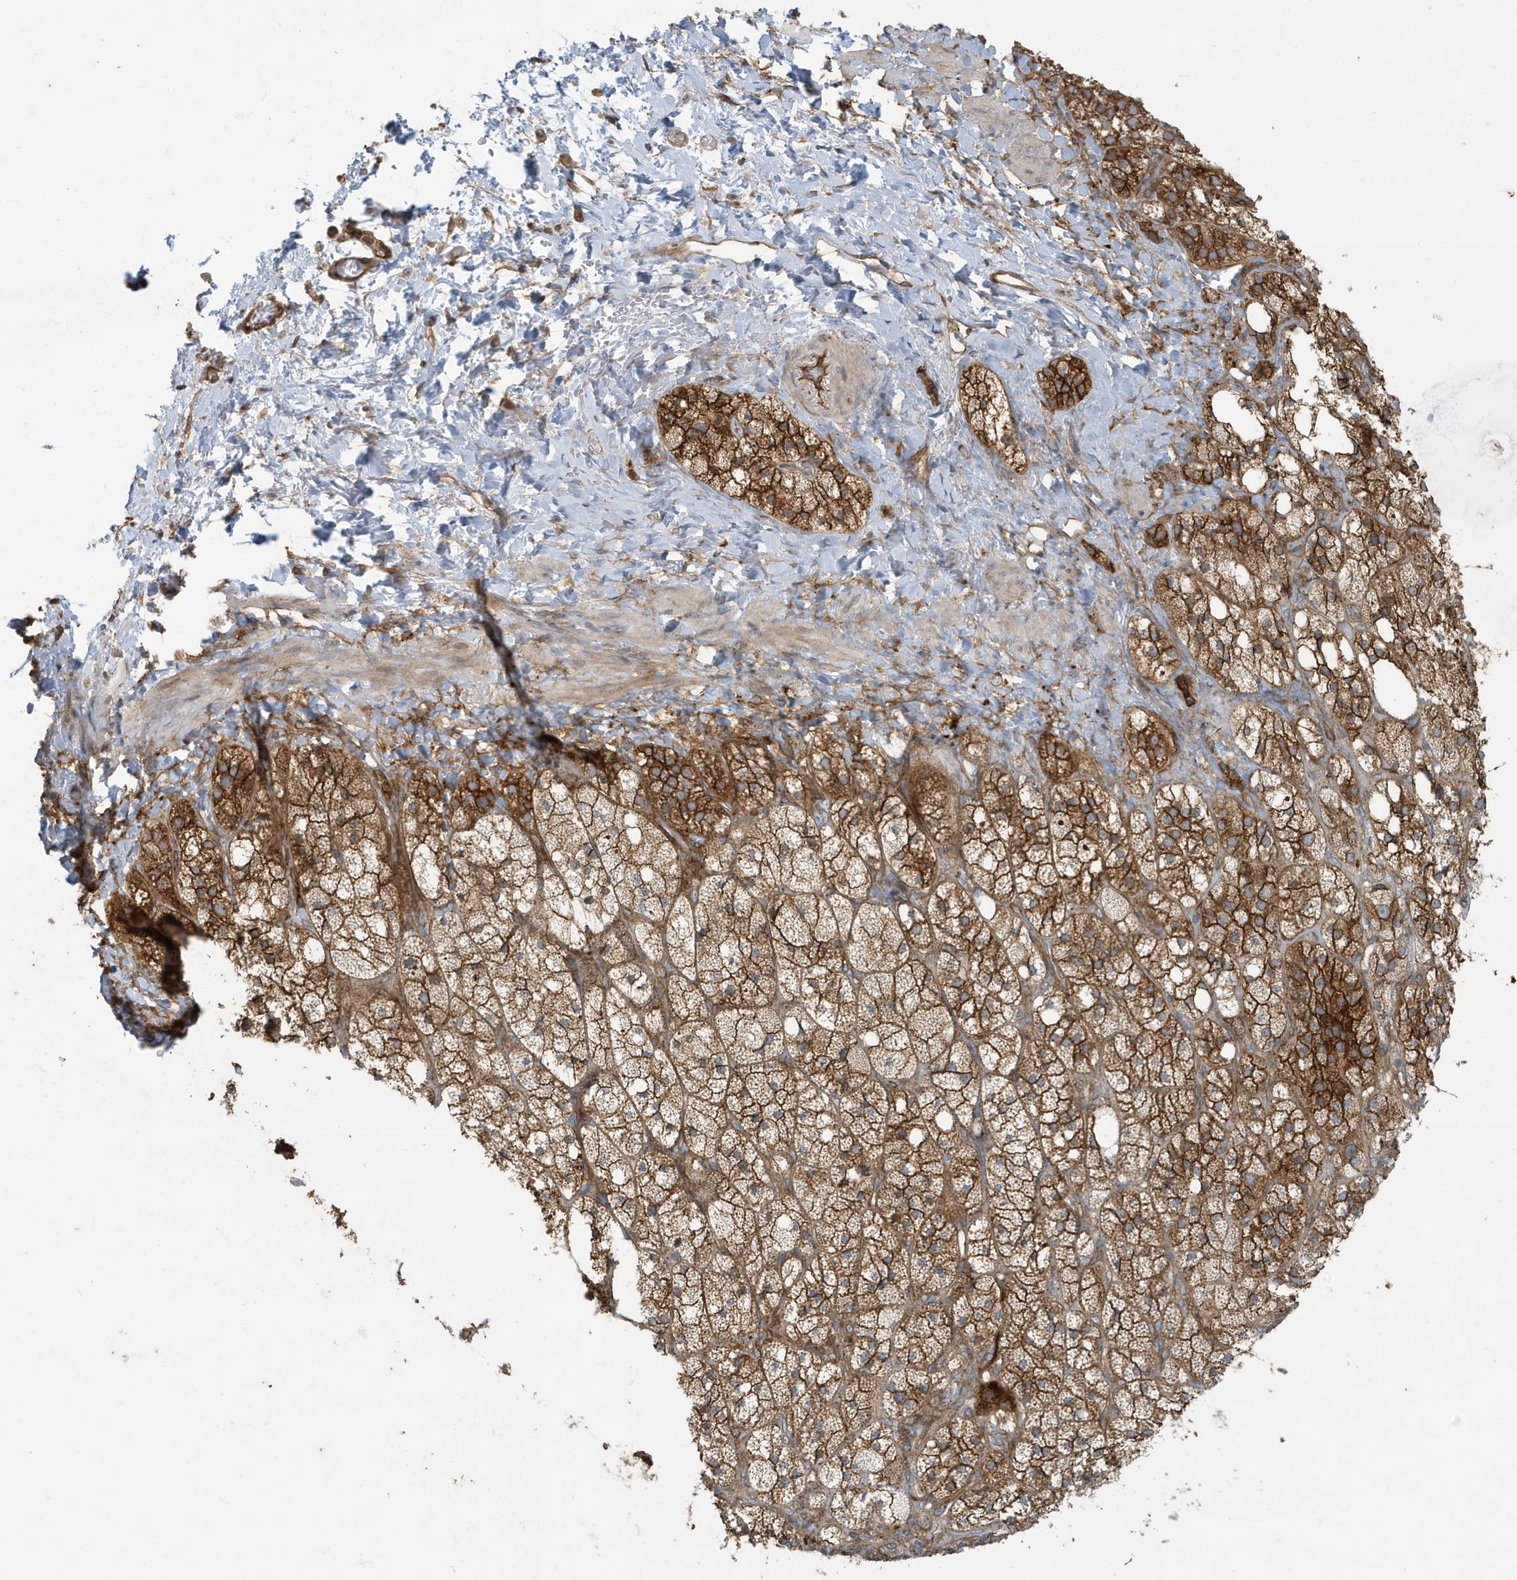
{"staining": {"intensity": "strong", "quantity": ">75%", "location": "cytoplasmic/membranous"}, "tissue": "adrenal gland", "cell_type": "Glandular cells", "image_type": "normal", "snomed": [{"axis": "morphology", "description": "Normal tissue, NOS"}, {"axis": "topography", "description": "Adrenal gland"}], "caption": "Normal adrenal gland was stained to show a protein in brown. There is high levels of strong cytoplasmic/membranous staining in approximately >75% of glandular cells. (IHC, brightfield microscopy, high magnification).", "gene": "ATP23", "patient": {"sex": "male", "age": 61}}